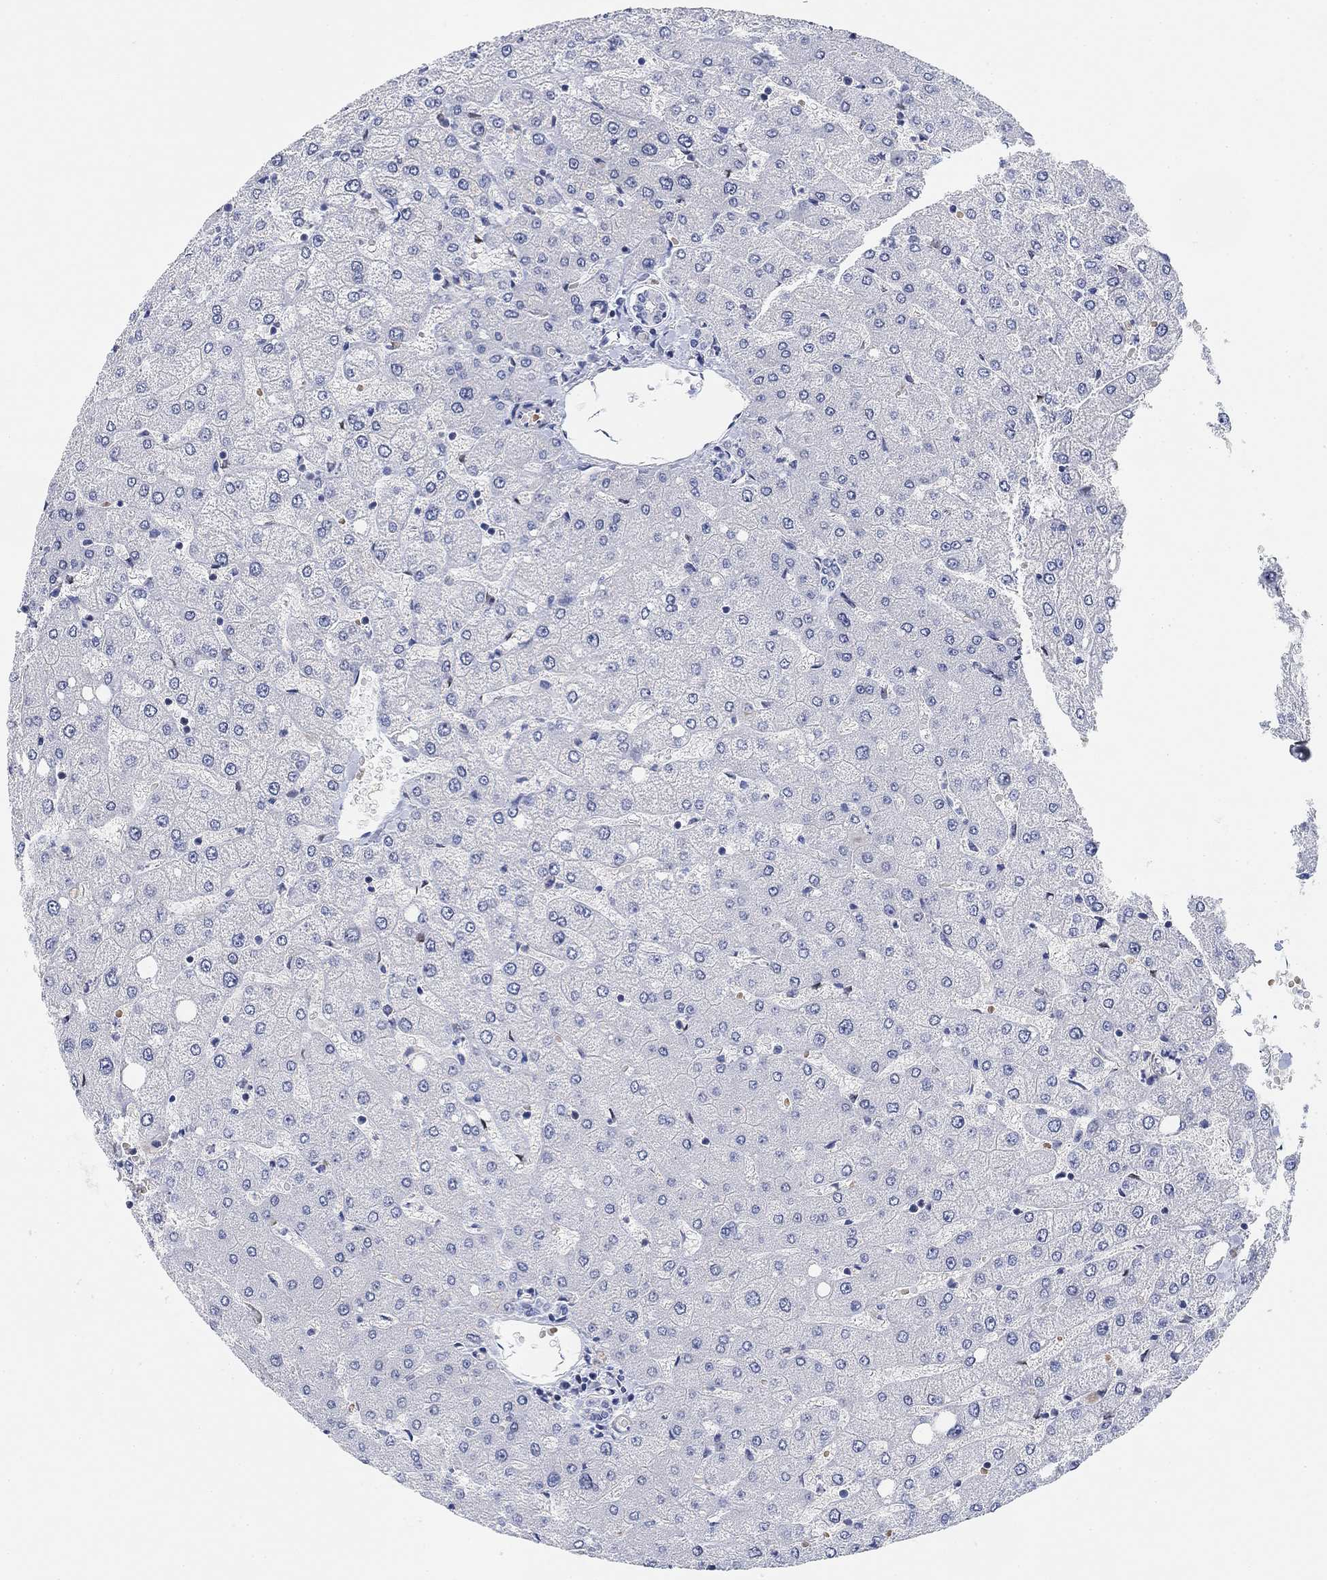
{"staining": {"intensity": "negative", "quantity": "none", "location": "none"}, "tissue": "liver", "cell_type": "Cholangiocytes", "image_type": "normal", "snomed": [{"axis": "morphology", "description": "Normal tissue, NOS"}, {"axis": "topography", "description": "Liver"}], "caption": "Immunohistochemistry of benign liver displays no staining in cholangiocytes. (DAB (3,3'-diaminobenzidine) immunohistochemistry, high magnification).", "gene": "PAX6", "patient": {"sex": "female", "age": 54}}